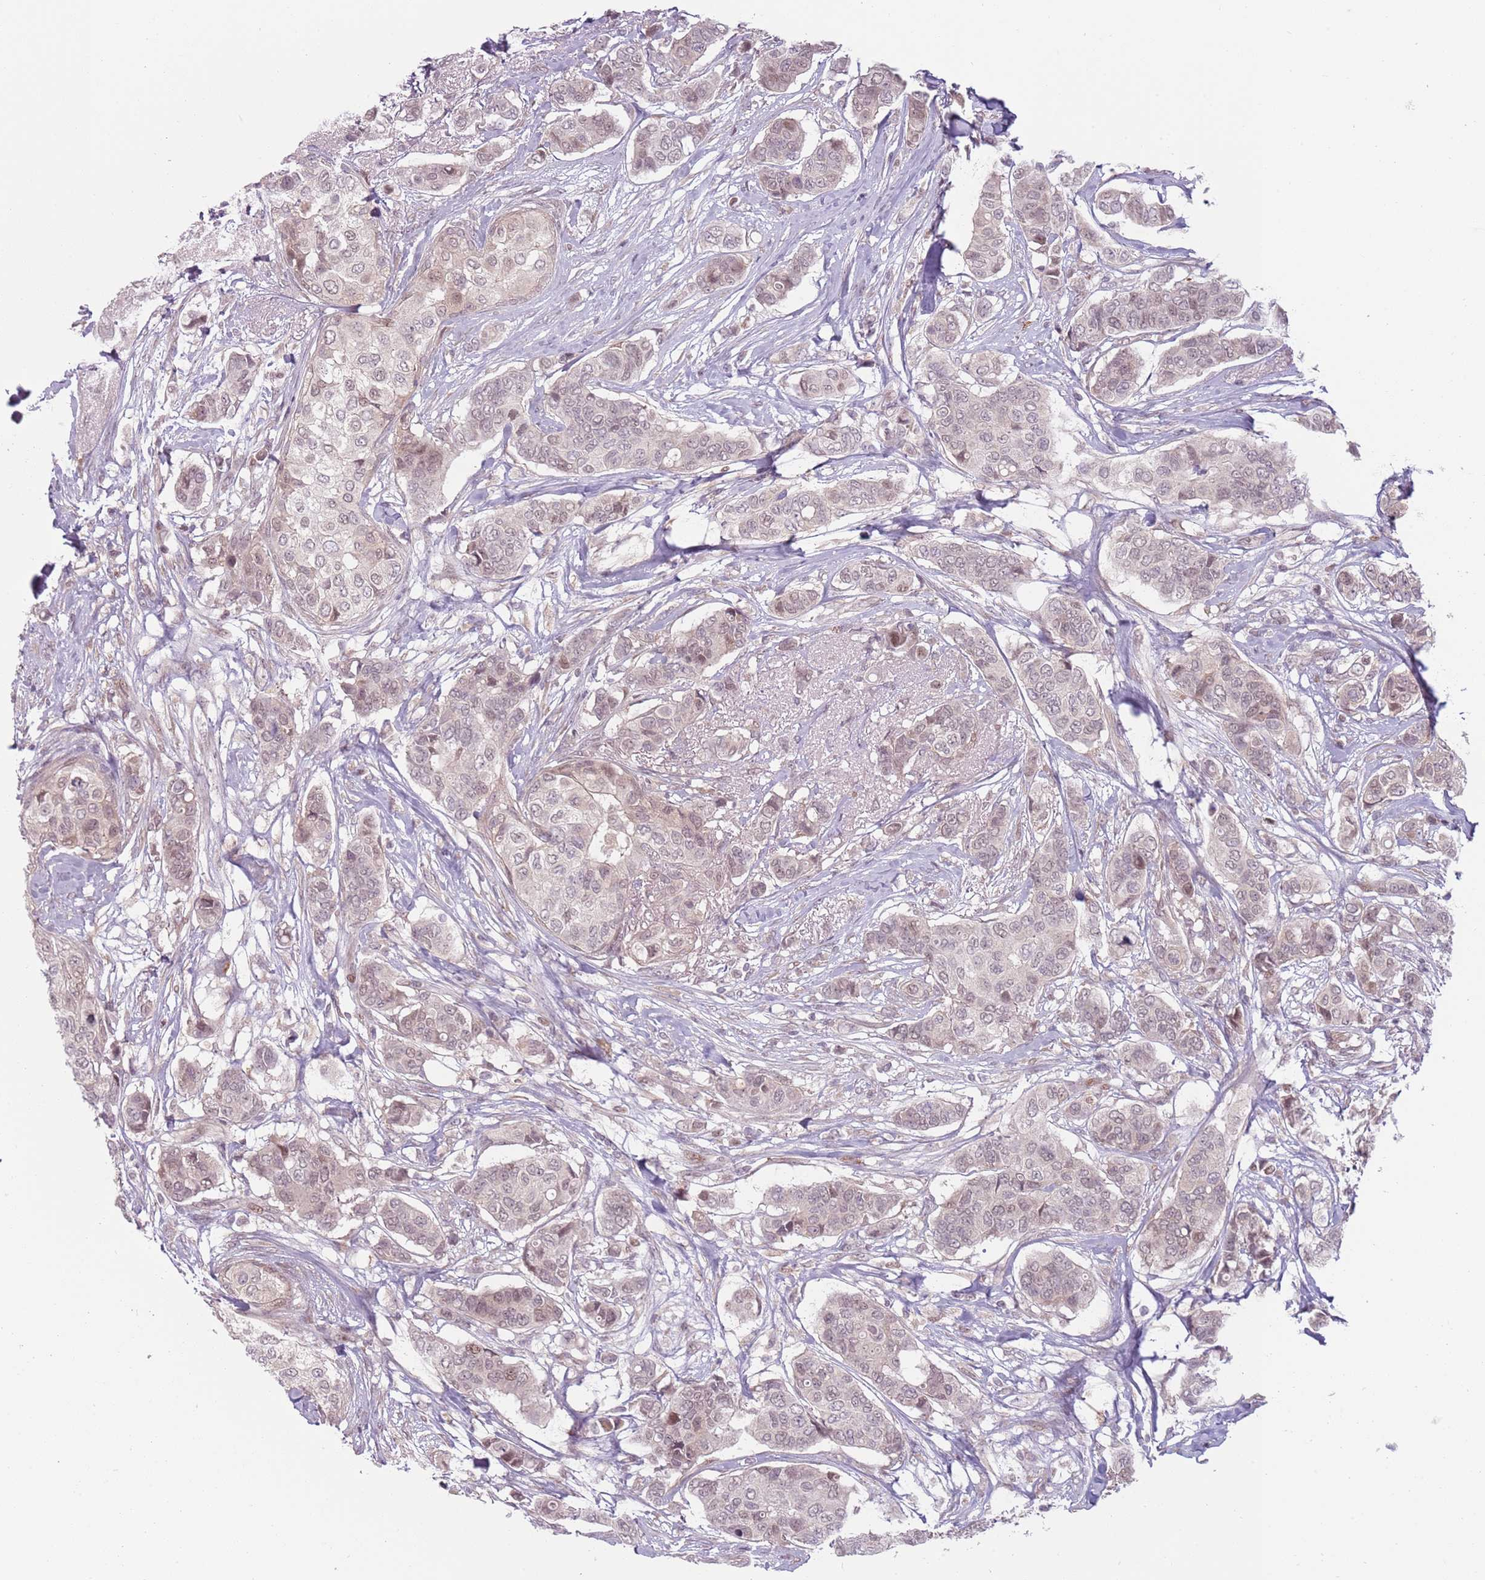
{"staining": {"intensity": "weak", "quantity": ">75%", "location": "cytoplasmic/membranous,nuclear"}, "tissue": "breast cancer", "cell_type": "Tumor cells", "image_type": "cancer", "snomed": [{"axis": "morphology", "description": "Lobular carcinoma"}, {"axis": "topography", "description": "Breast"}], "caption": "A brown stain shows weak cytoplasmic/membranous and nuclear staining of a protein in human breast cancer tumor cells.", "gene": "ADGRG1", "patient": {"sex": "female", "age": 51}}